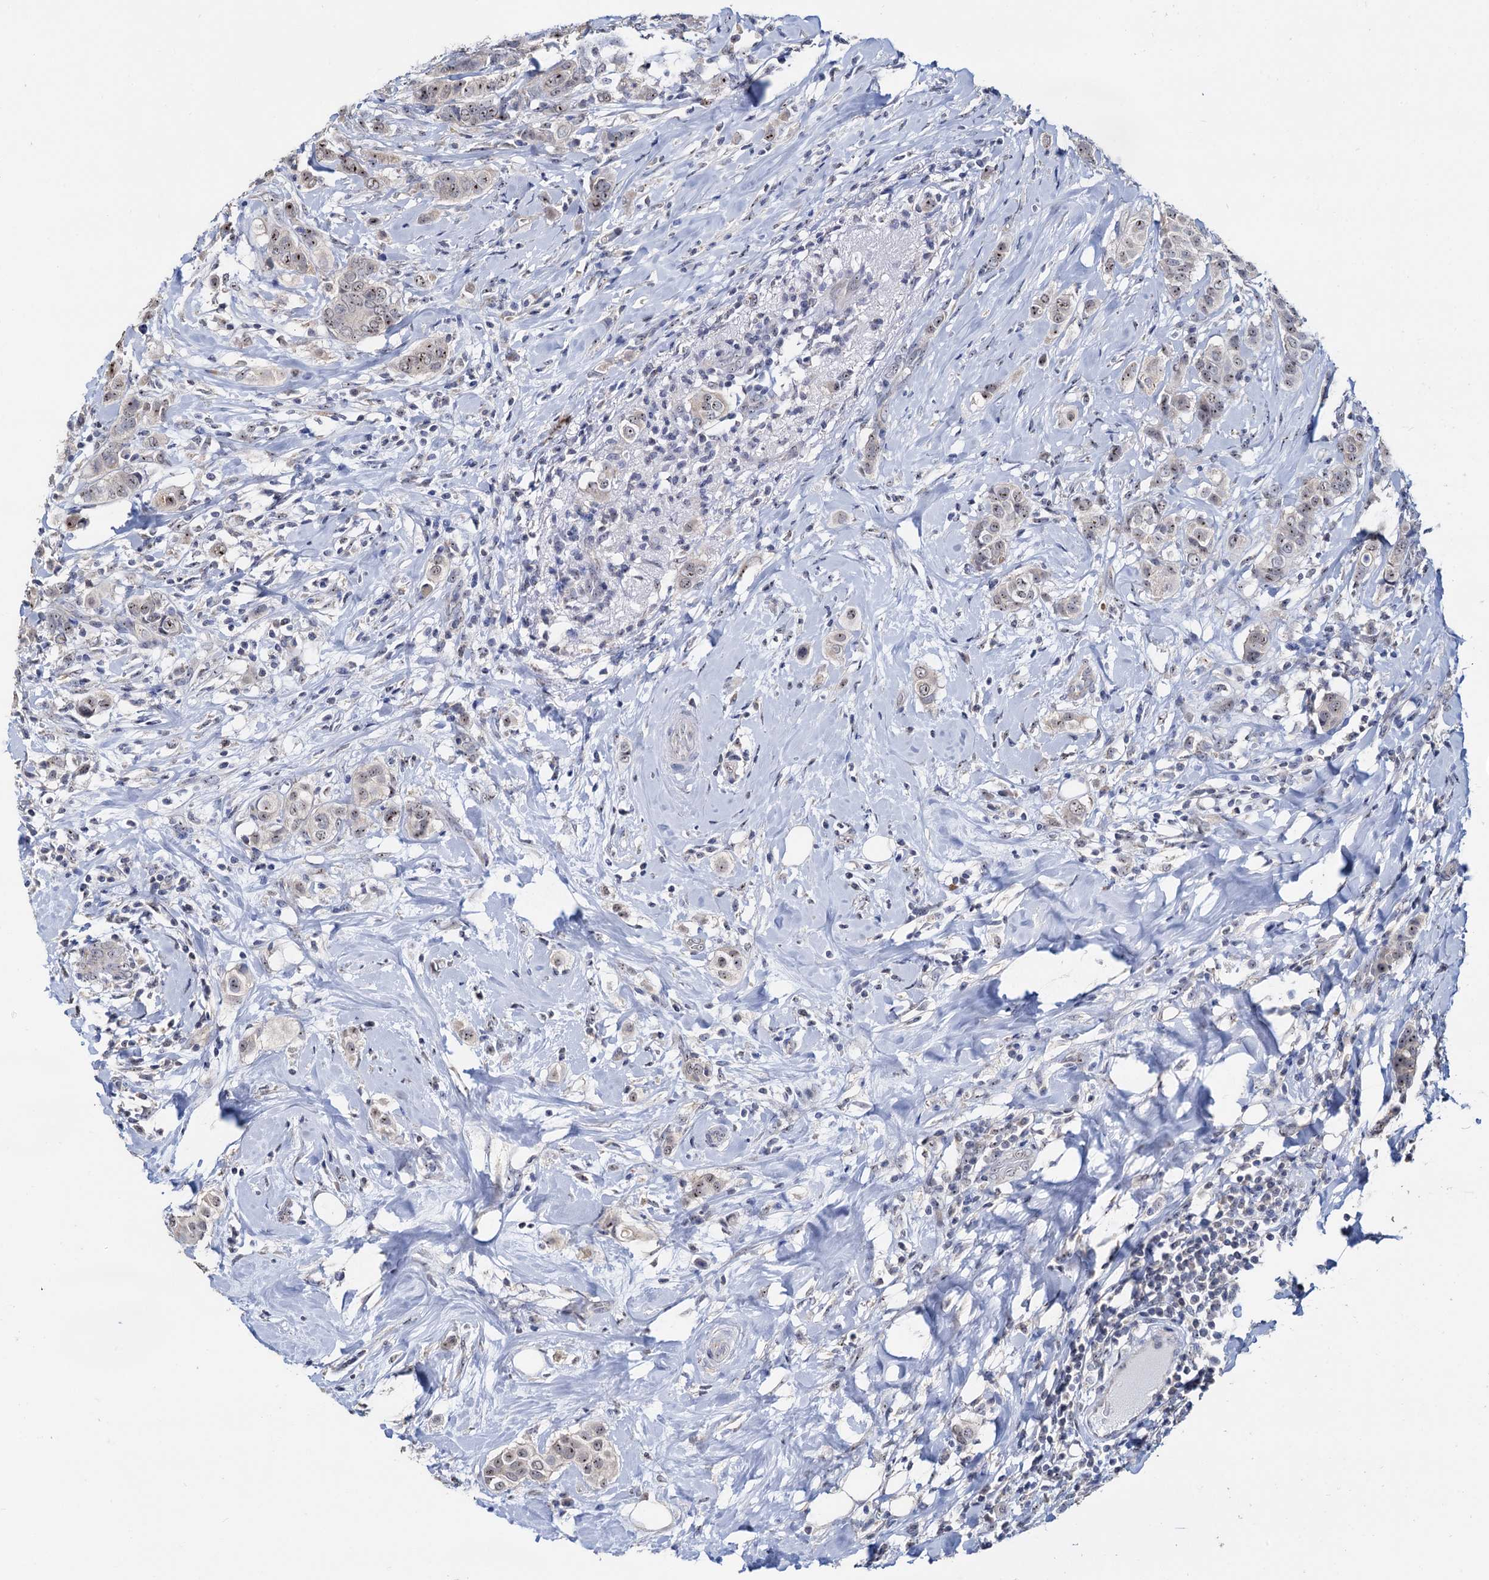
{"staining": {"intensity": "weak", "quantity": ">75%", "location": "nuclear"}, "tissue": "breast cancer", "cell_type": "Tumor cells", "image_type": "cancer", "snomed": [{"axis": "morphology", "description": "Lobular carcinoma"}, {"axis": "topography", "description": "Breast"}], "caption": "Immunohistochemical staining of human breast cancer (lobular carcinoma) exhibits low levels of weak nuclear positivity in about >75% of tumor cells. (Brightfield microscopy of DAB IHC at high magnification).", "gene": "C2CD3", "patient": {"sex": "female", "age": 51}}